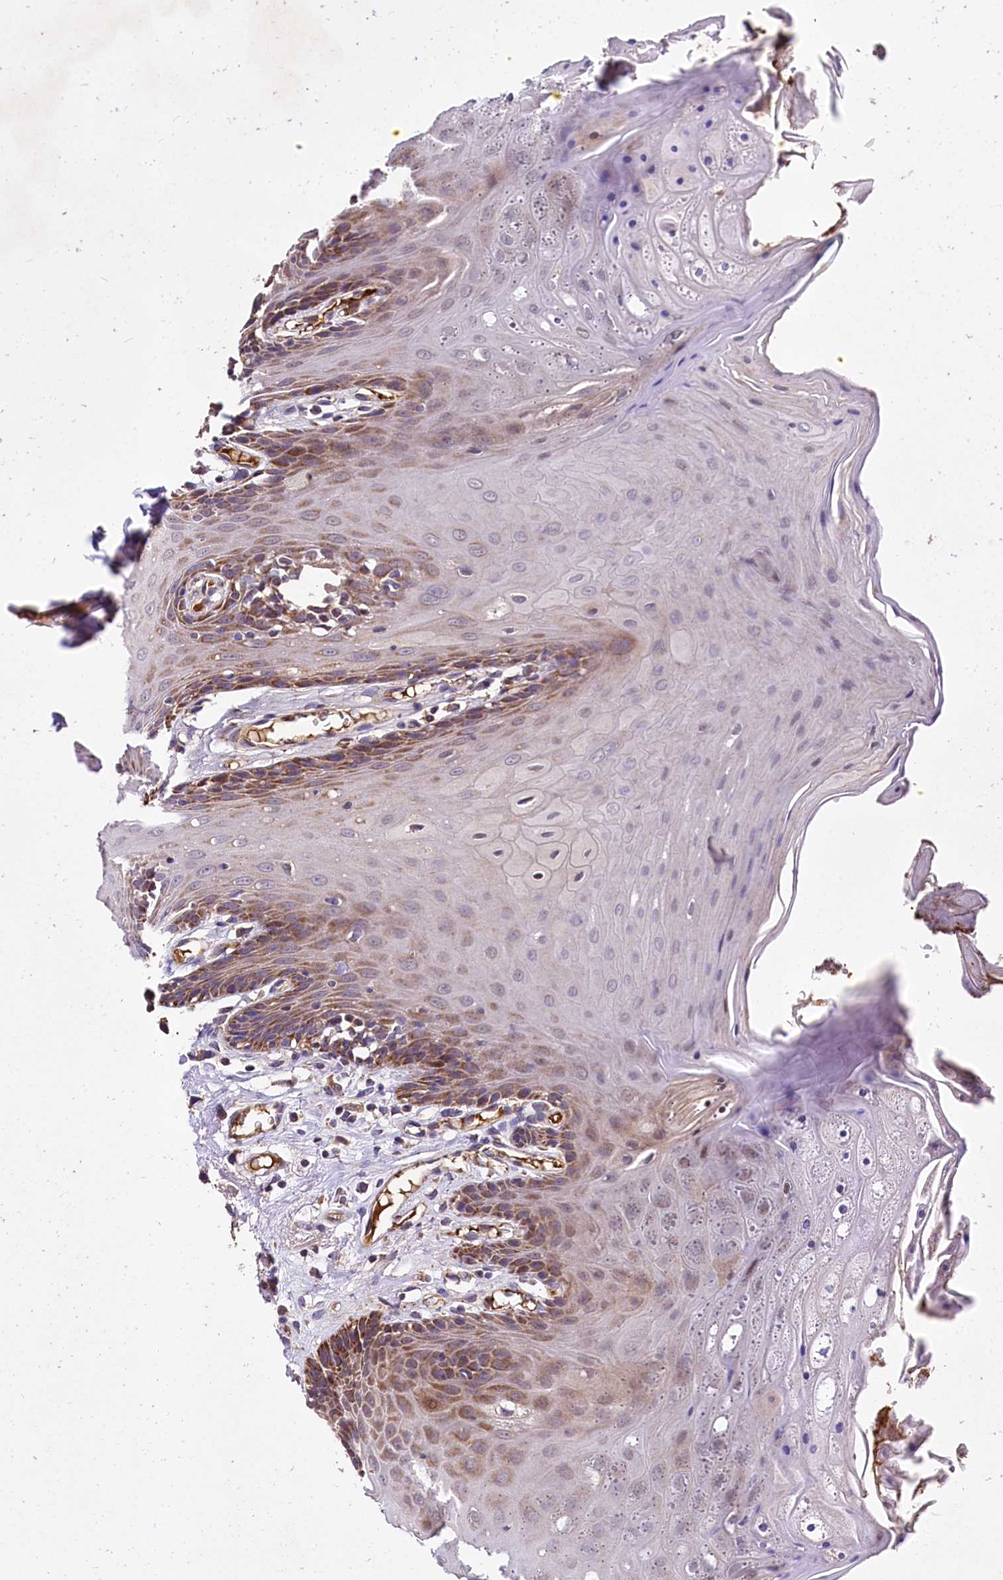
{"staining": {"intensity": "moderate", "quantity": "25%-75%", "location": "cytoplasmic/membranous"}, "tissue": "oral mucosa", "cell_type": "Squamous epithelial cells", "image_type": "normal", "snomed": [{"axis": "morphology", "description": "Normal tissue, NOS"}, {"axis": "morphology", "description": "Squamous cell carcinoma, NOS"}, {"axis": "topography", "description": "Skeletal muscle"}, {"axis": "topography", "description": "Oral tissue"}, {"axis": "topography", "description": "Salivary gland"}, {"axis": "topography", "description": "Head-Neck"}], "caption": "Immunohistochemical staining of benign oral mucosa exhibits 25%-75% levels of moderate cytoplasmic/membranous protein positivity in about 25%-75% of squamous epithelial cells.", "gene": "SPRYD3", "patient": {"sex": "male", "age": 54}}